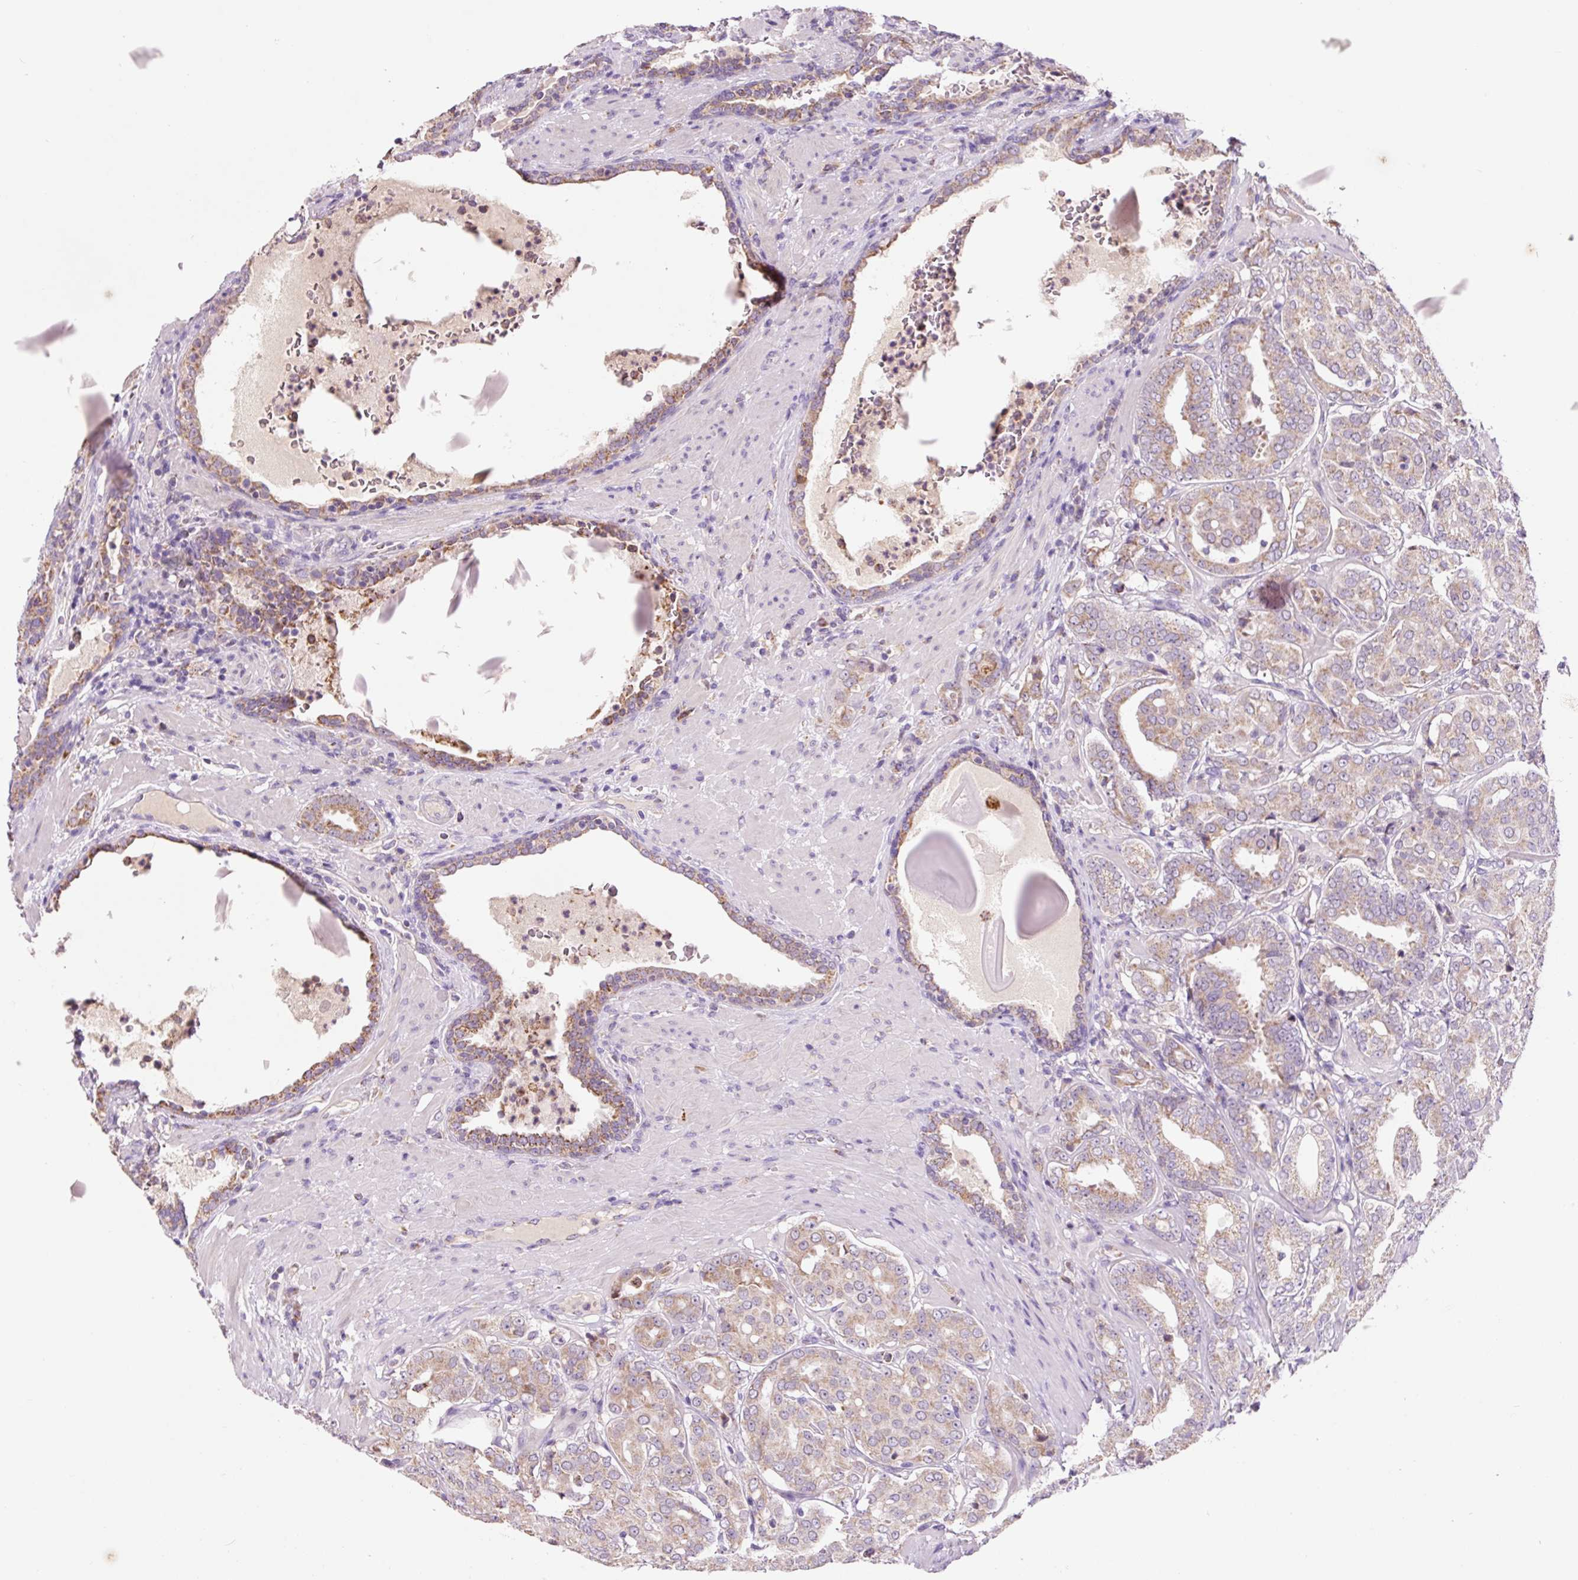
{"staining": {"intensity": "weak", "quantity": ">75%", "location": "cytoplasmic/membranous"}, "tissue": "prostate cancer", "cell_type": "Tumor cells", "image_type": "cancer", "snomed": [{"axis": "morphology", "description": "Adenocarcinoma, High grade"}, {"axis": "topography", "description": "Prostate"}], "caption": "Tumor cells demonstrate weak cytoplasmic/membranous staining in about >75% of cells in prostate cancer.", "gene": "PCK2", "patient": {"sex": "male", "age": 68}}